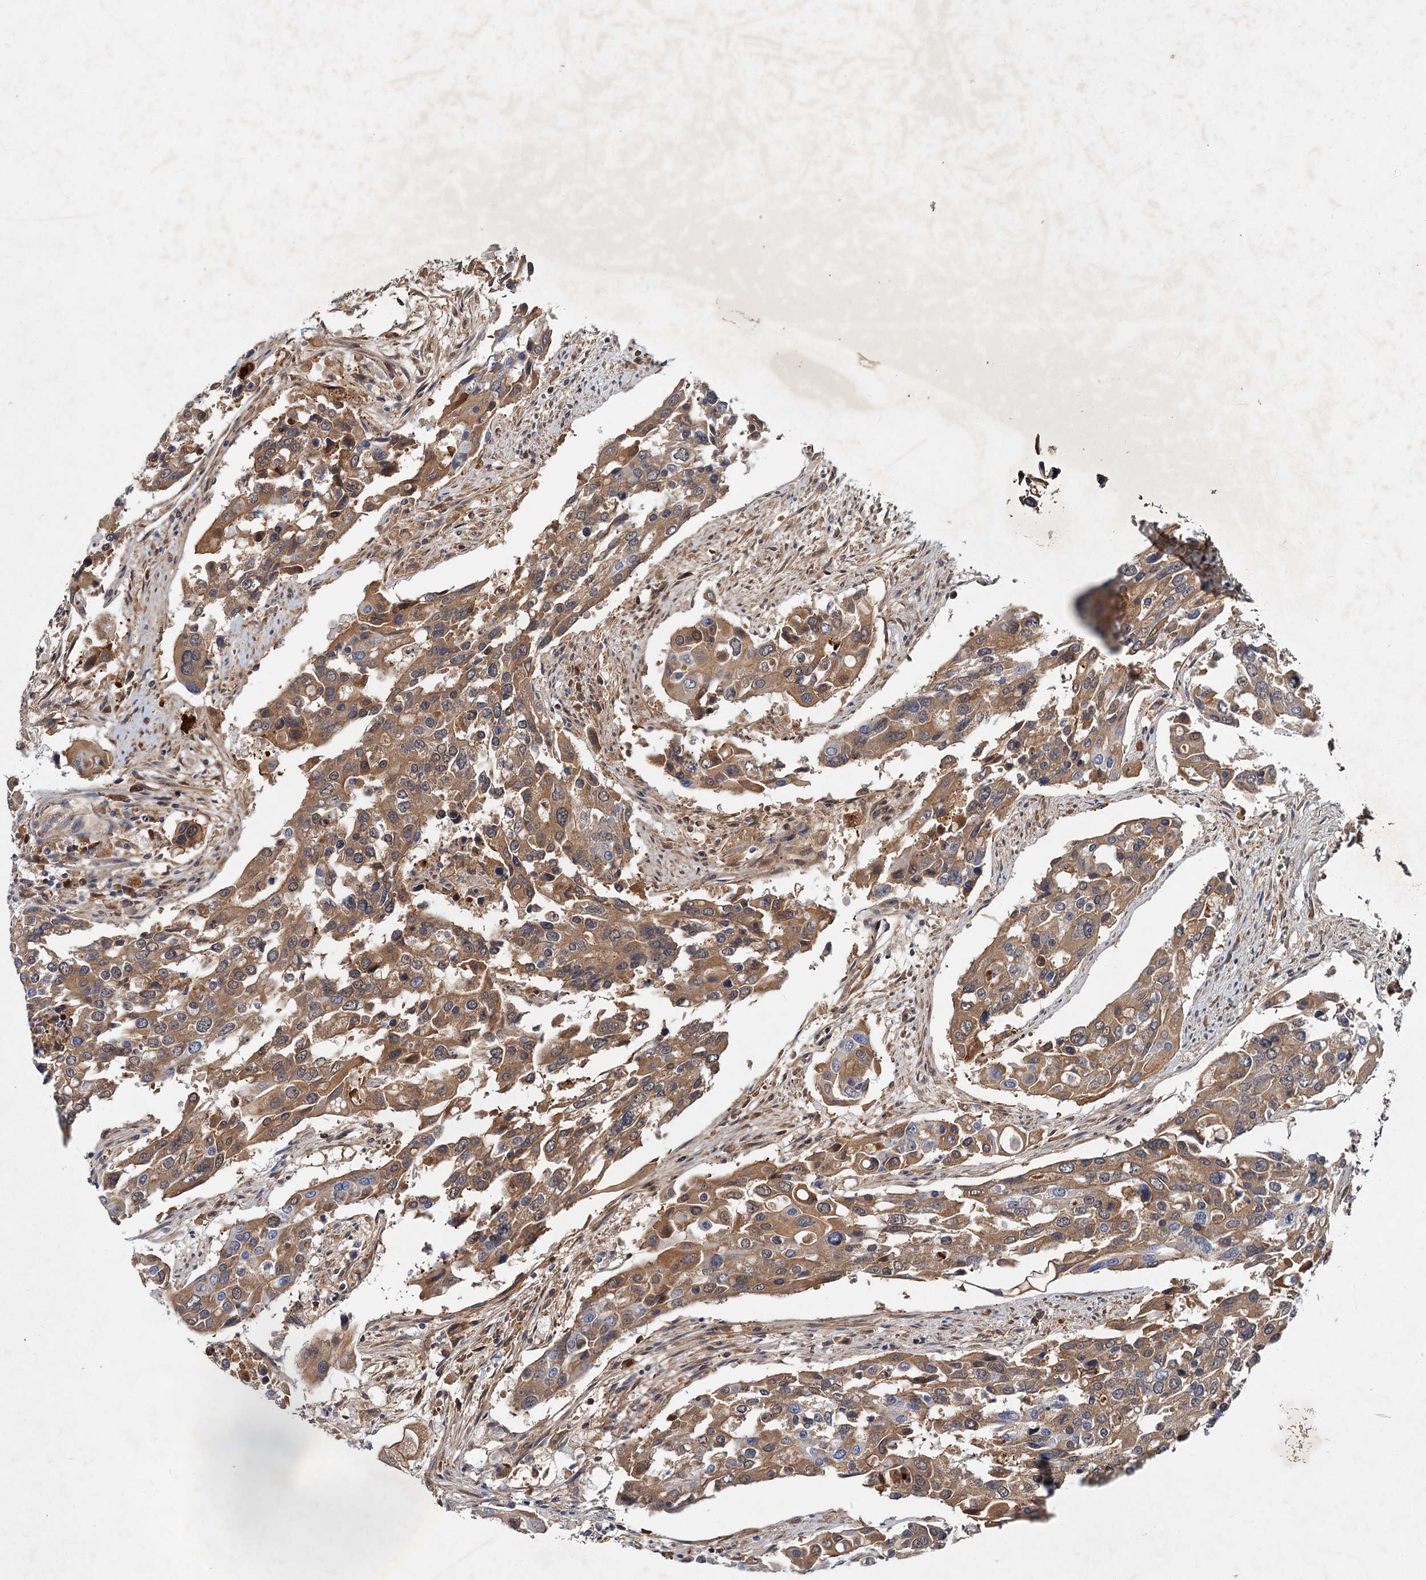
{"staining": {"intensity": "moderate", "quantity": ">75%", "location": "cytoplasmic/membranous"}, "tissue": "colorectal cancer", "cell_type": "Tumor cells", "image_type": "cancer", "snomed": [{"axis": "morphology", "description": "Adenocarcinoma, NOS"}, {"axis": "topography", "description": "Colon"}], "caption": "Protein expression analysis of human colorectal adenocarcinoma reveals moderate cytoplasmic/membranous positivity in about >75% of tumor cells.", "gene": "CHRD", "patient": {"sex": "male", "age": 77}}